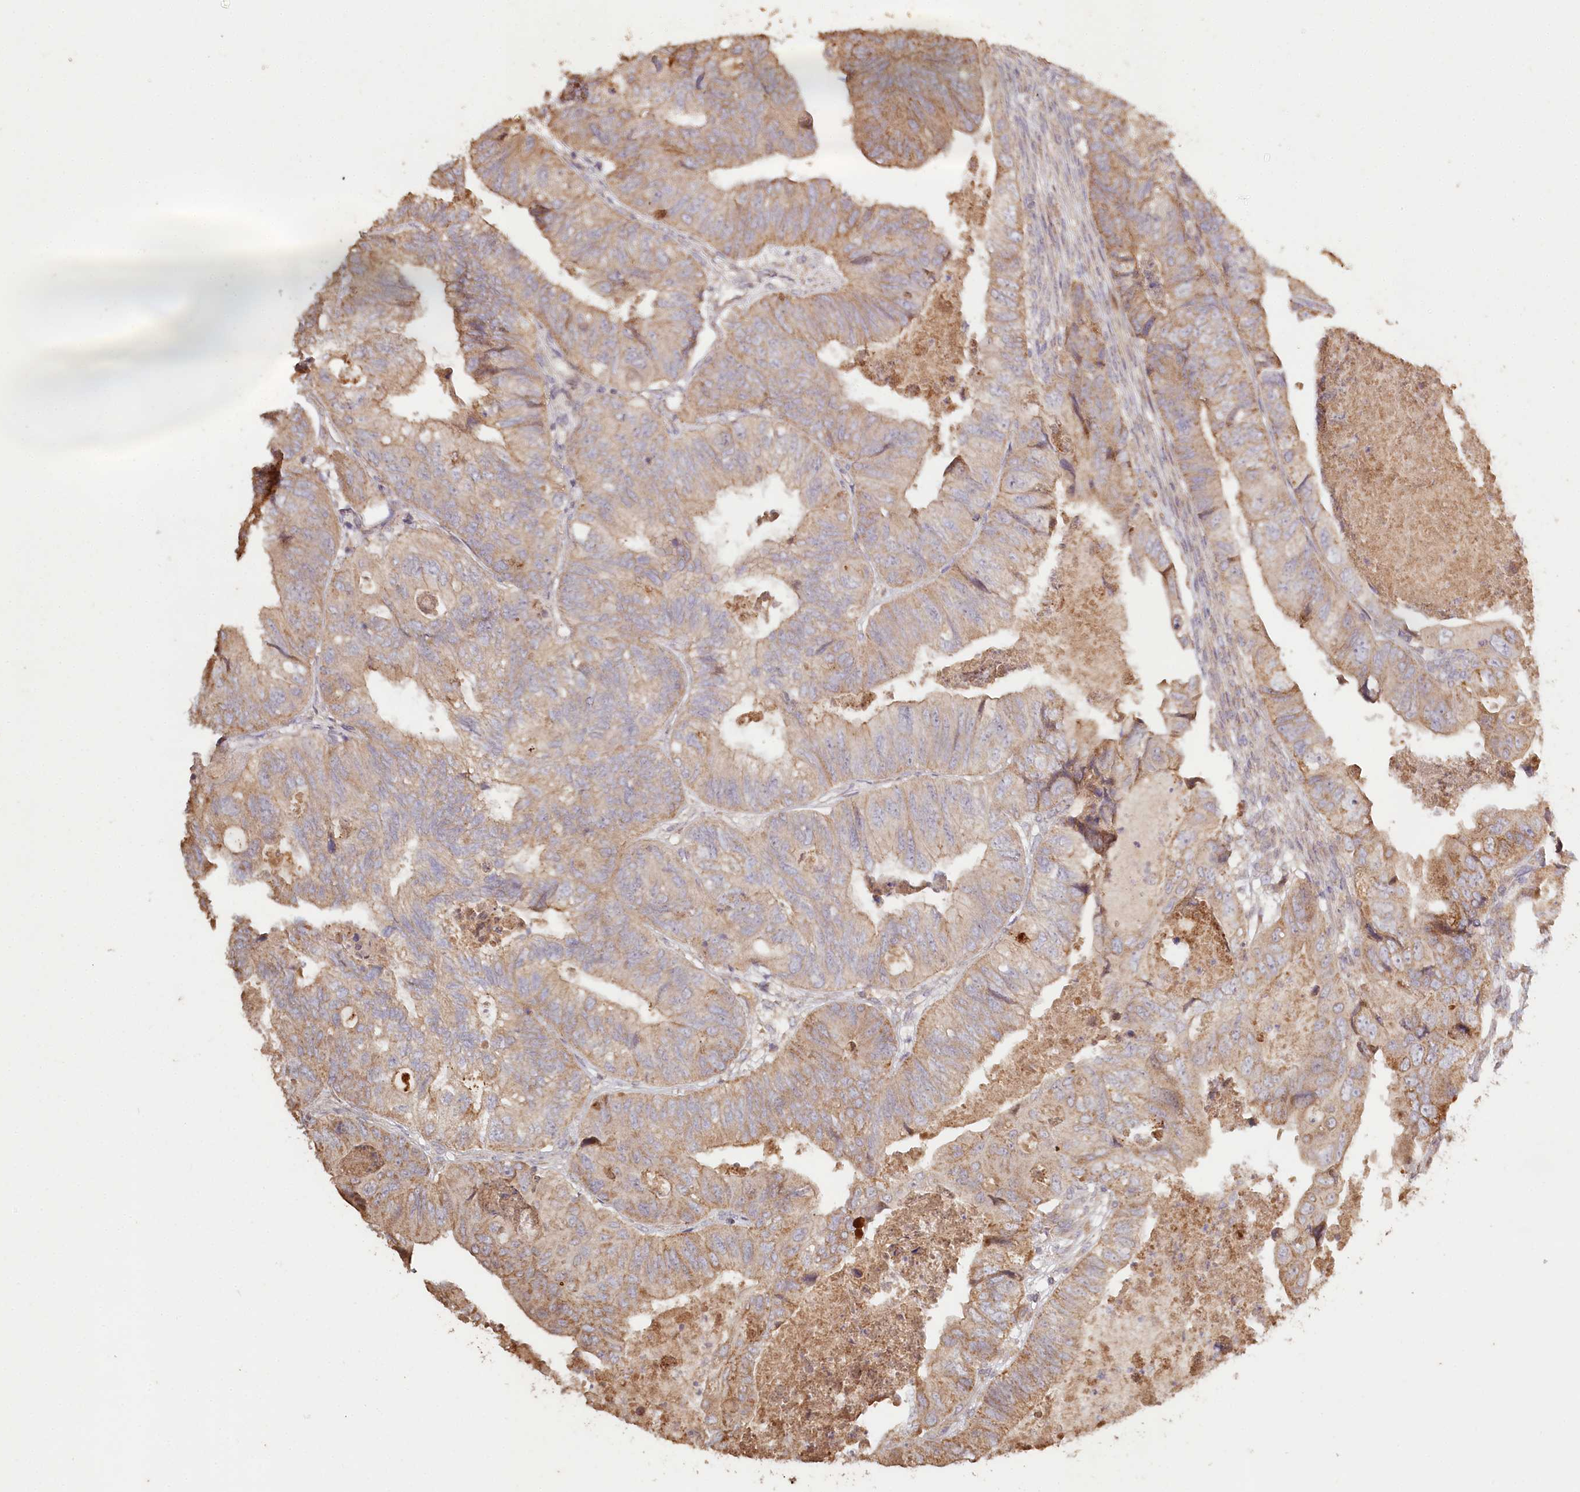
{"staining": {"intensity": "moderate", "quantity": "25%-75%", "location": "cytoplasmic/membranous"}, "tissue": "colorectal cancer", "cell_type": "Tumor cells", "image_type": "cancer", "snomed": [{"axis": "morphology", "description": "Adenocarcinoma, NOS"}, {"axis": "topography", "description": "Rectum"}], "caption": "This photomicrograph demonstrates immunohistochemistry staining of adenocarcinoma (colorectal), with medium moderate cytoplasmic/membranous expression in about 25%-75% of tumor cells.", "gene": "HAL", "patient": {"sex": "male", "age": 63}}